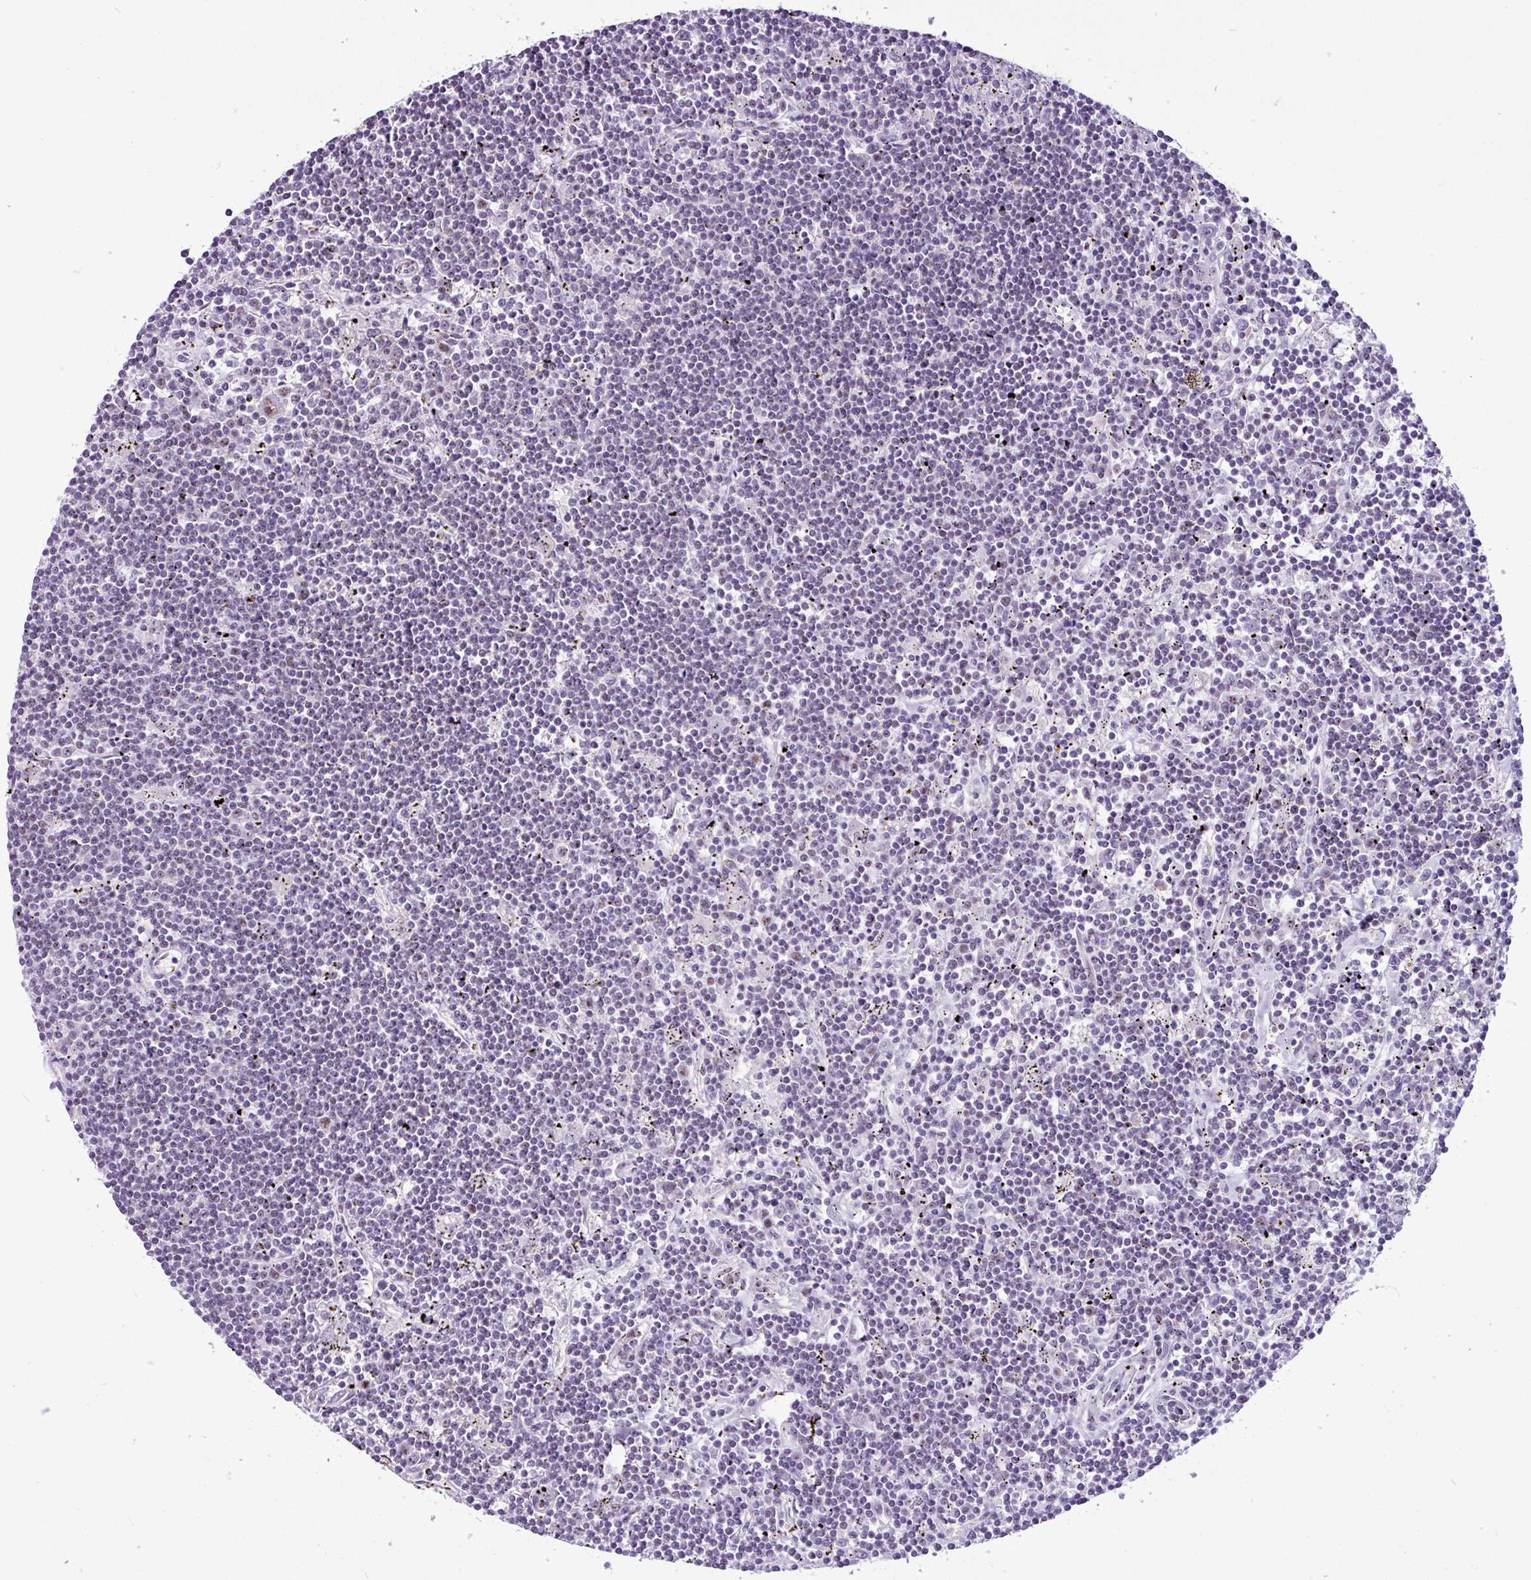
{"staining": {"intensity": "weak", "quantity": "<25%", "location": "nuclear"}, "tissue": "lymphoma", "cell_type": "Tumor cells", "image_type": "cancer", "snomed": [{"axis": "morphology", "description": "Malignant lymphoma, non-Hodgkin's type, Low grade"}, {"axis": "topography", "description": "Spleen"}], "caption": "Tumor cells are negative for brown protein staining in malignant lymphoma, non-Hodgkin's type (low-grade).", "gene": "UTP18", "patient": {"sex": "male", "age": 76}}